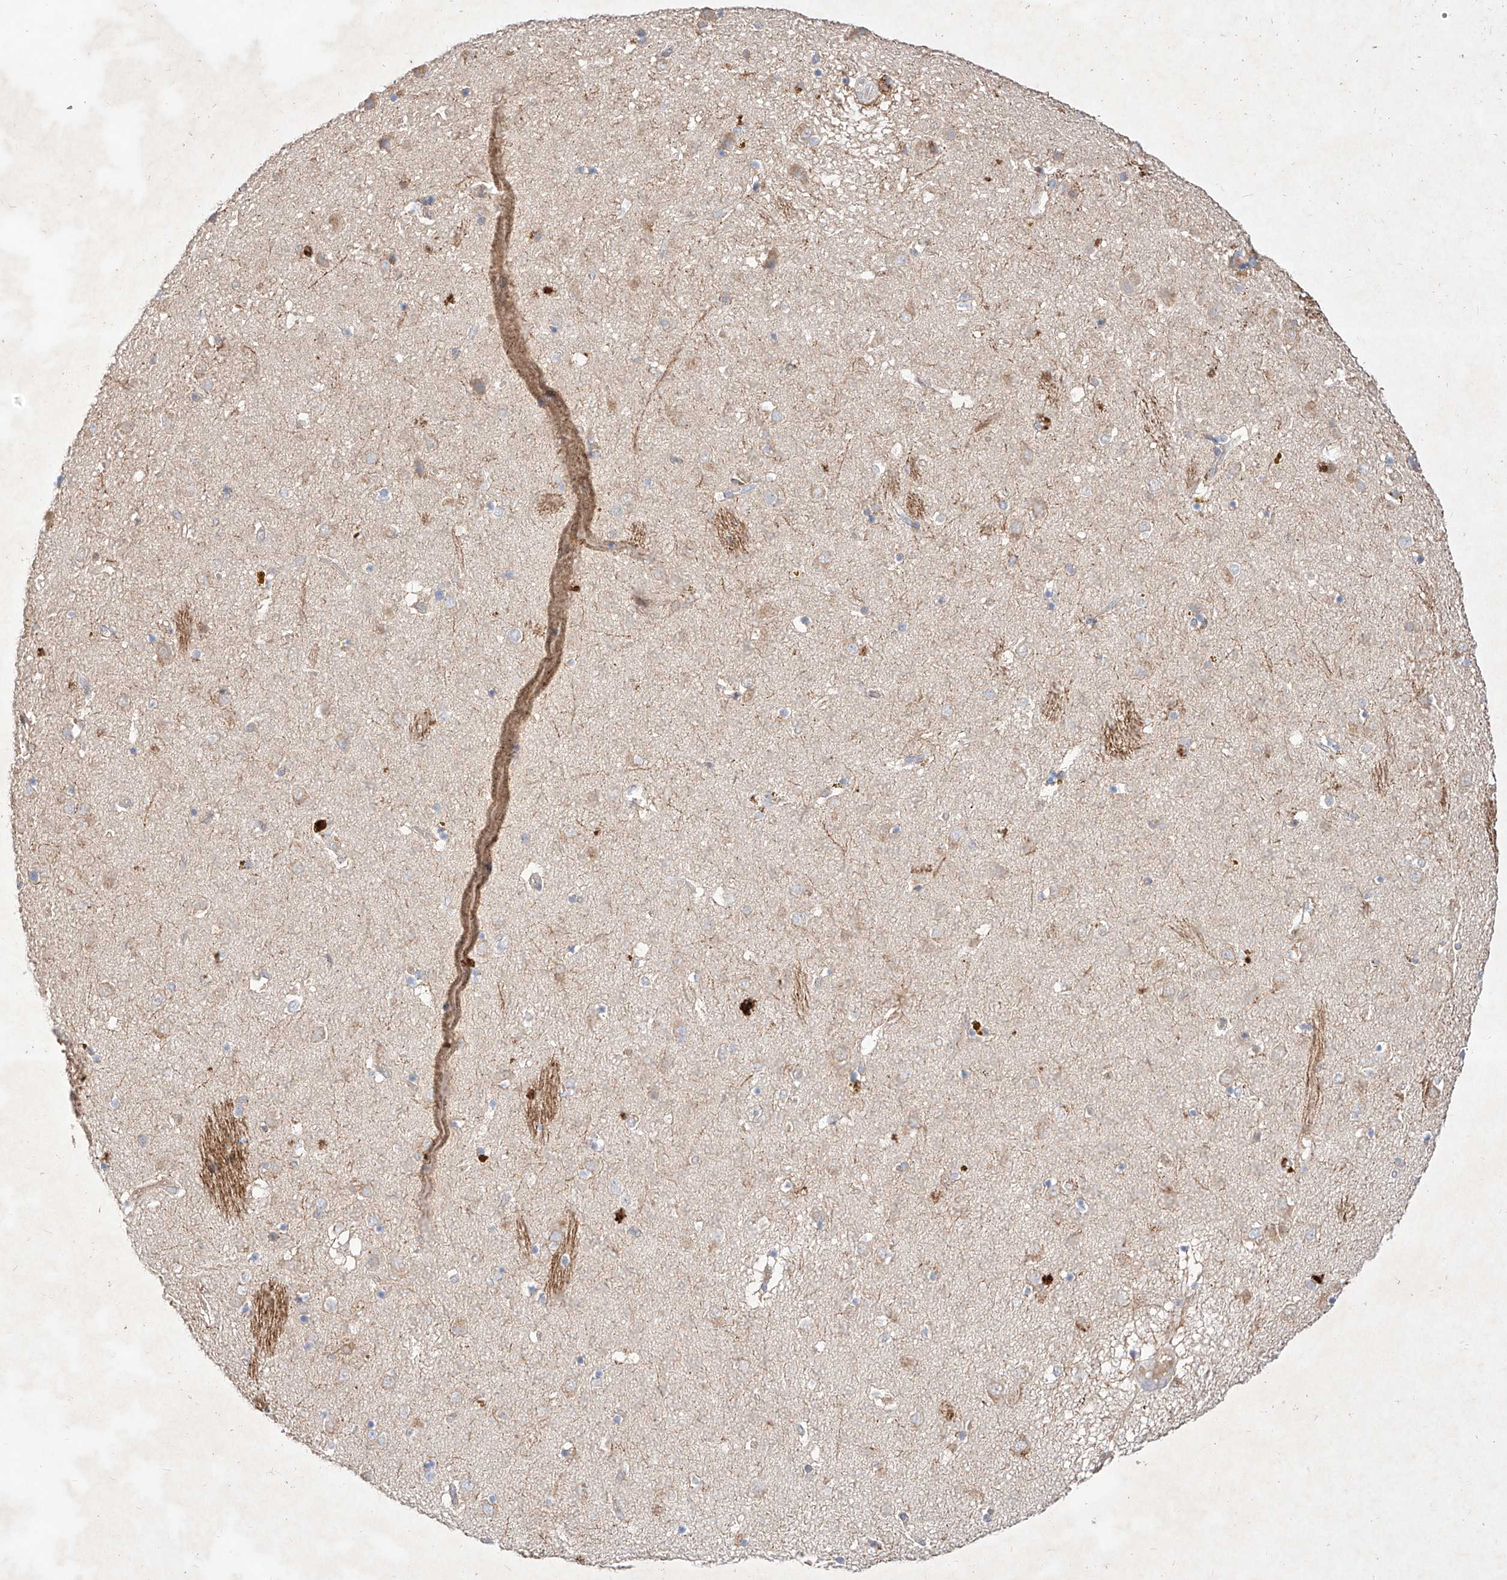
{"staining": {"intensity": "weak", "quantity": "<25%", "location": "cytoplasmic/membranous"}, "tissue": "caudate", "cell_type": "Glial cells", "image_type": "normal", "snomed": [{"axis": "morphology", "description": "Normal tissue, NOS"}, {"axis": "topography", "description": "Lateral ventricle wall"}], "caption": "The photomicrograph displays no significant positivity in glial cells of caudate. (Stains: DAB immunohistochemistry with hematoxylin counter stain, Microscopy: brightfield microscopy at high magnification).", "gene": "TSNAX", "patient": {"sex": "male", "age": 70}}